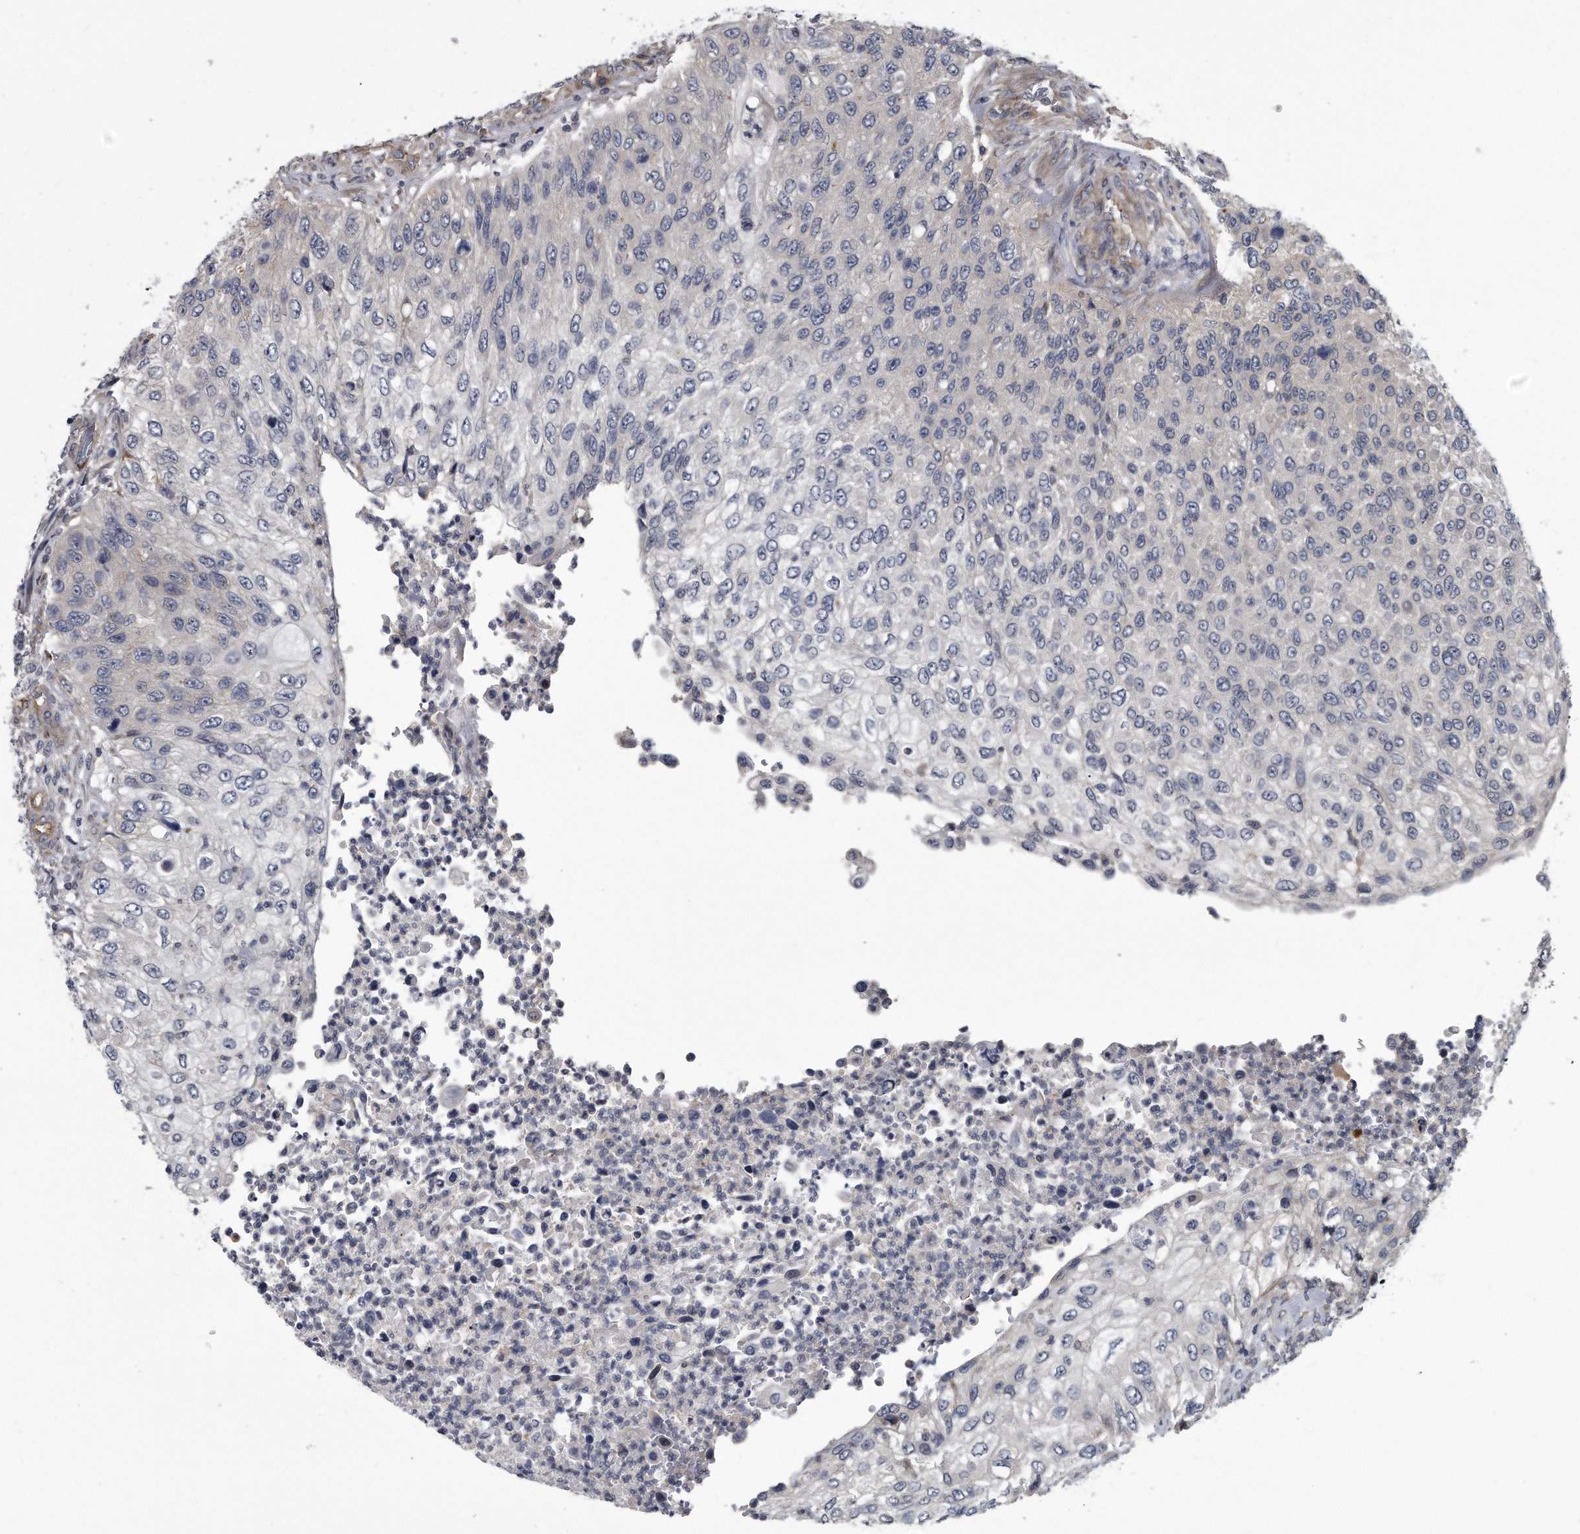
{"staining": {"intensity": "negative", "quantity": "none", "location": "none"}, "tissue": "urothelial cancer", "cell_type": "Tumor cells", "image_type": "cancer", "snomed": [{"axis": "morphology", "description": "Urothelial carcinoma, High grade"}, {"axis": "topography", "description": "Urinary bladder"}], "caption": "Urothelial cancer stained for a protein using immunohistochemistry (IHC) displays no staining tumor cells.", "gene": "ARMCX1", "patient": {"sex": "female", "age": 60}}